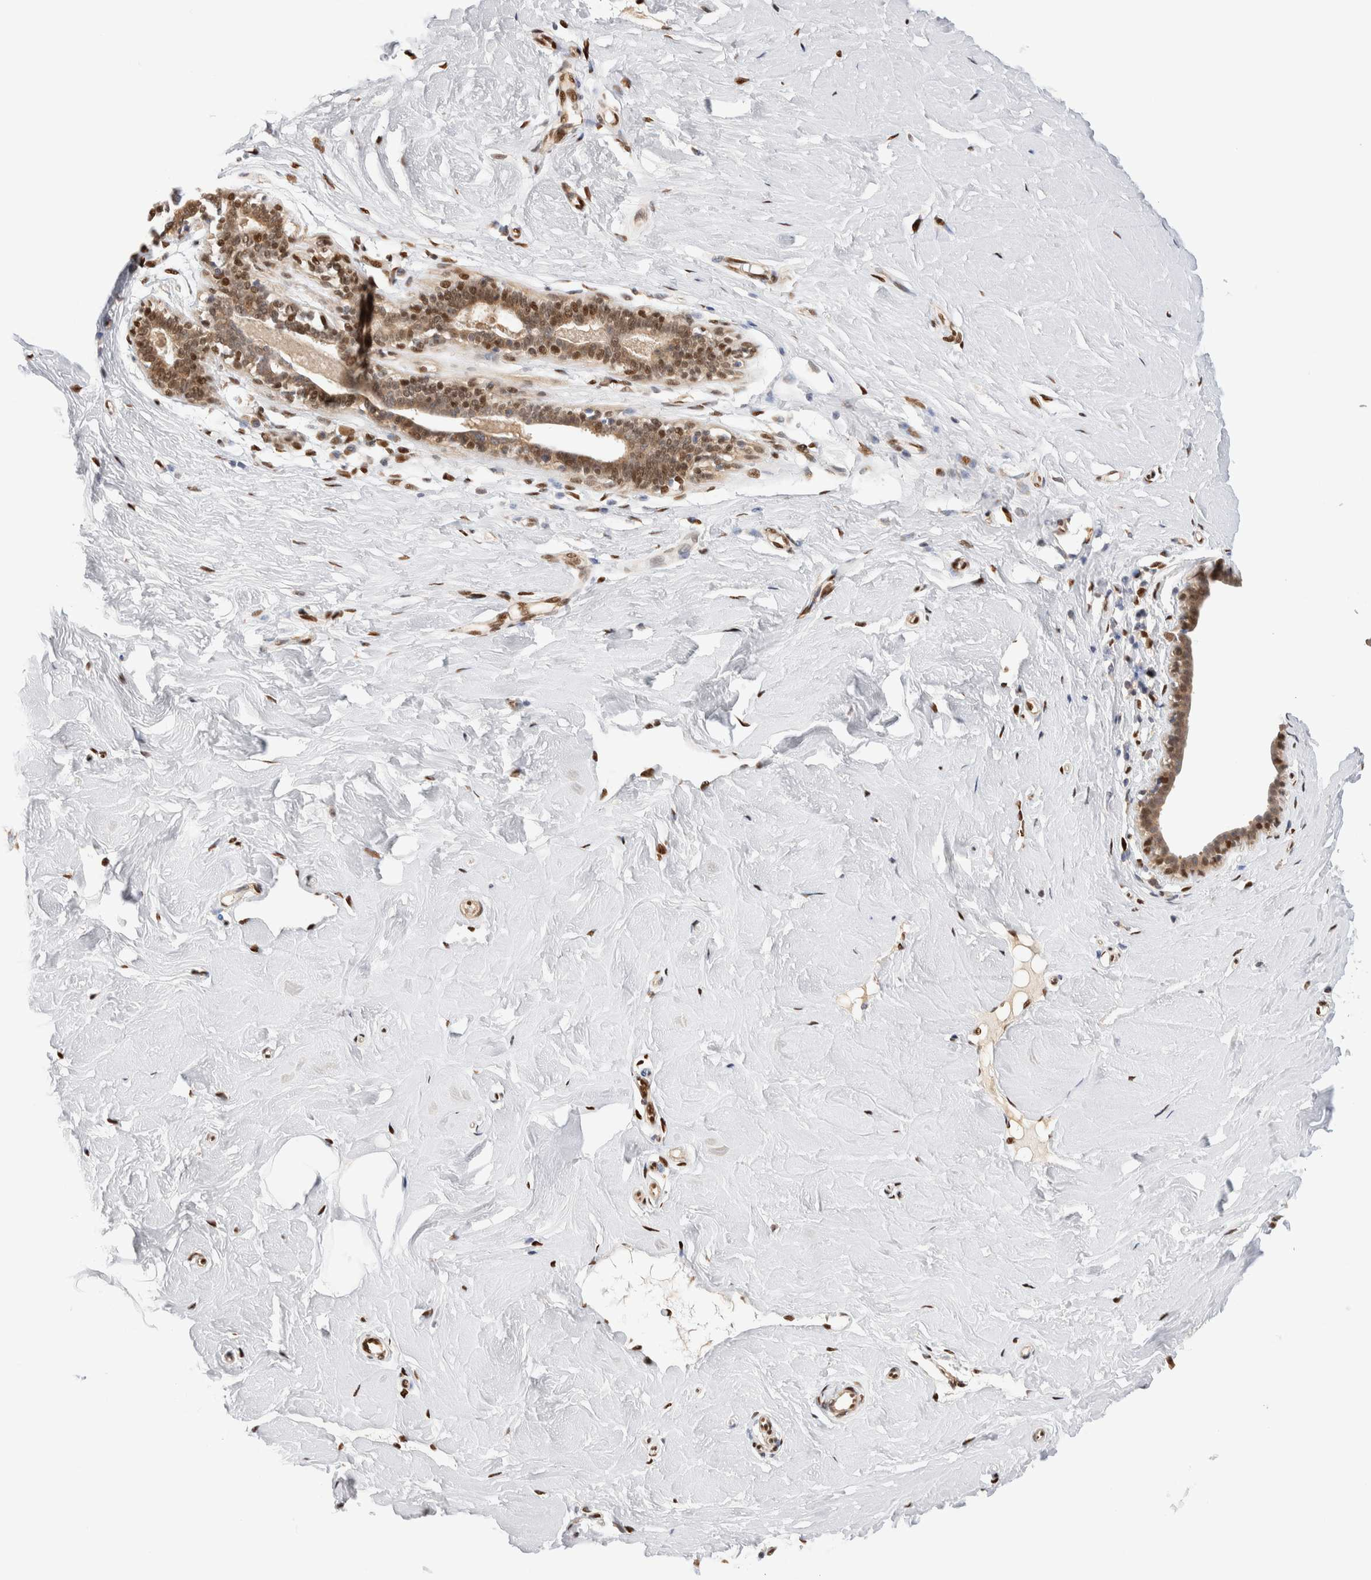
{"staining": {"intensity": "moderate", "quantity": ">75%", "location": "nuclear"}, "tissue": "breast", "cell_type": "Adipocytes", "image_type": "normal", "snomed": [{"axis": "morphology", "description": "Normal tissue, NOS"}, {"axis": "topography", "description": "Breast"}], "caption": "Moderate nuclear positivity is identified in about >75% of adipocytes in normal breast. The staining was performed using DAB (3,3'-diaminobenzidine) to visualize the protein expression in brown, while the nuclei were stained in blue with hematoxylin (Magnification: 20x).", "gene": "NSMAF", "patient": {"sex": "female", "age": 23}}